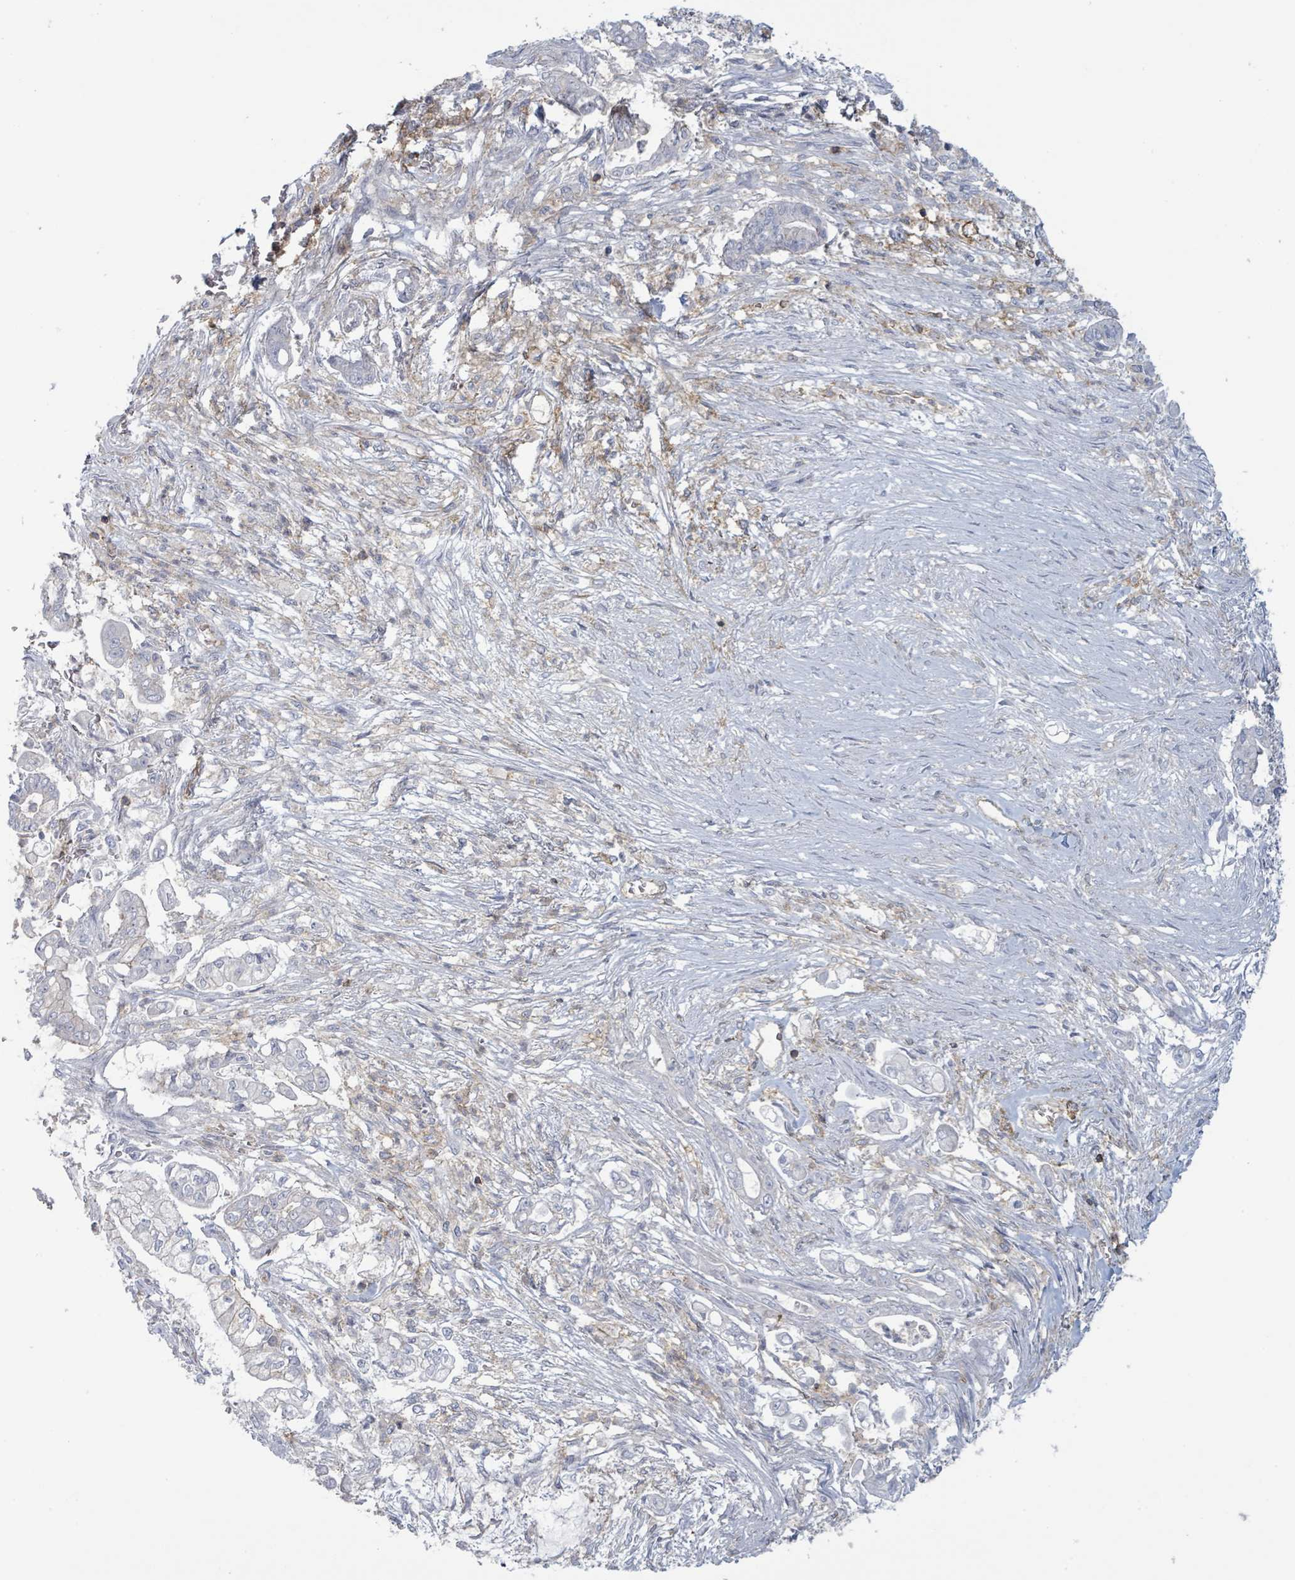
{"staining": {"intensity": "negative", "quantity": "none", "location": "none"}, "tissue": "pancreatic cancer", "cell_type": "Tumor cells", "image_type": "cancer", "snomed": [{"axis": "morphology", "description": "Adenocarcinoma, NOS"}, {"axis": "topography", "description": "Pancreas"}], "caption": "Human pancreatic cancer (adenocarcinoma) stained for a protein using immunohistochemistry (IHC) shows no expression in tumor cells.", "gene": "TNFRSF14", "patient": {"sex": "female", "age": 69}}